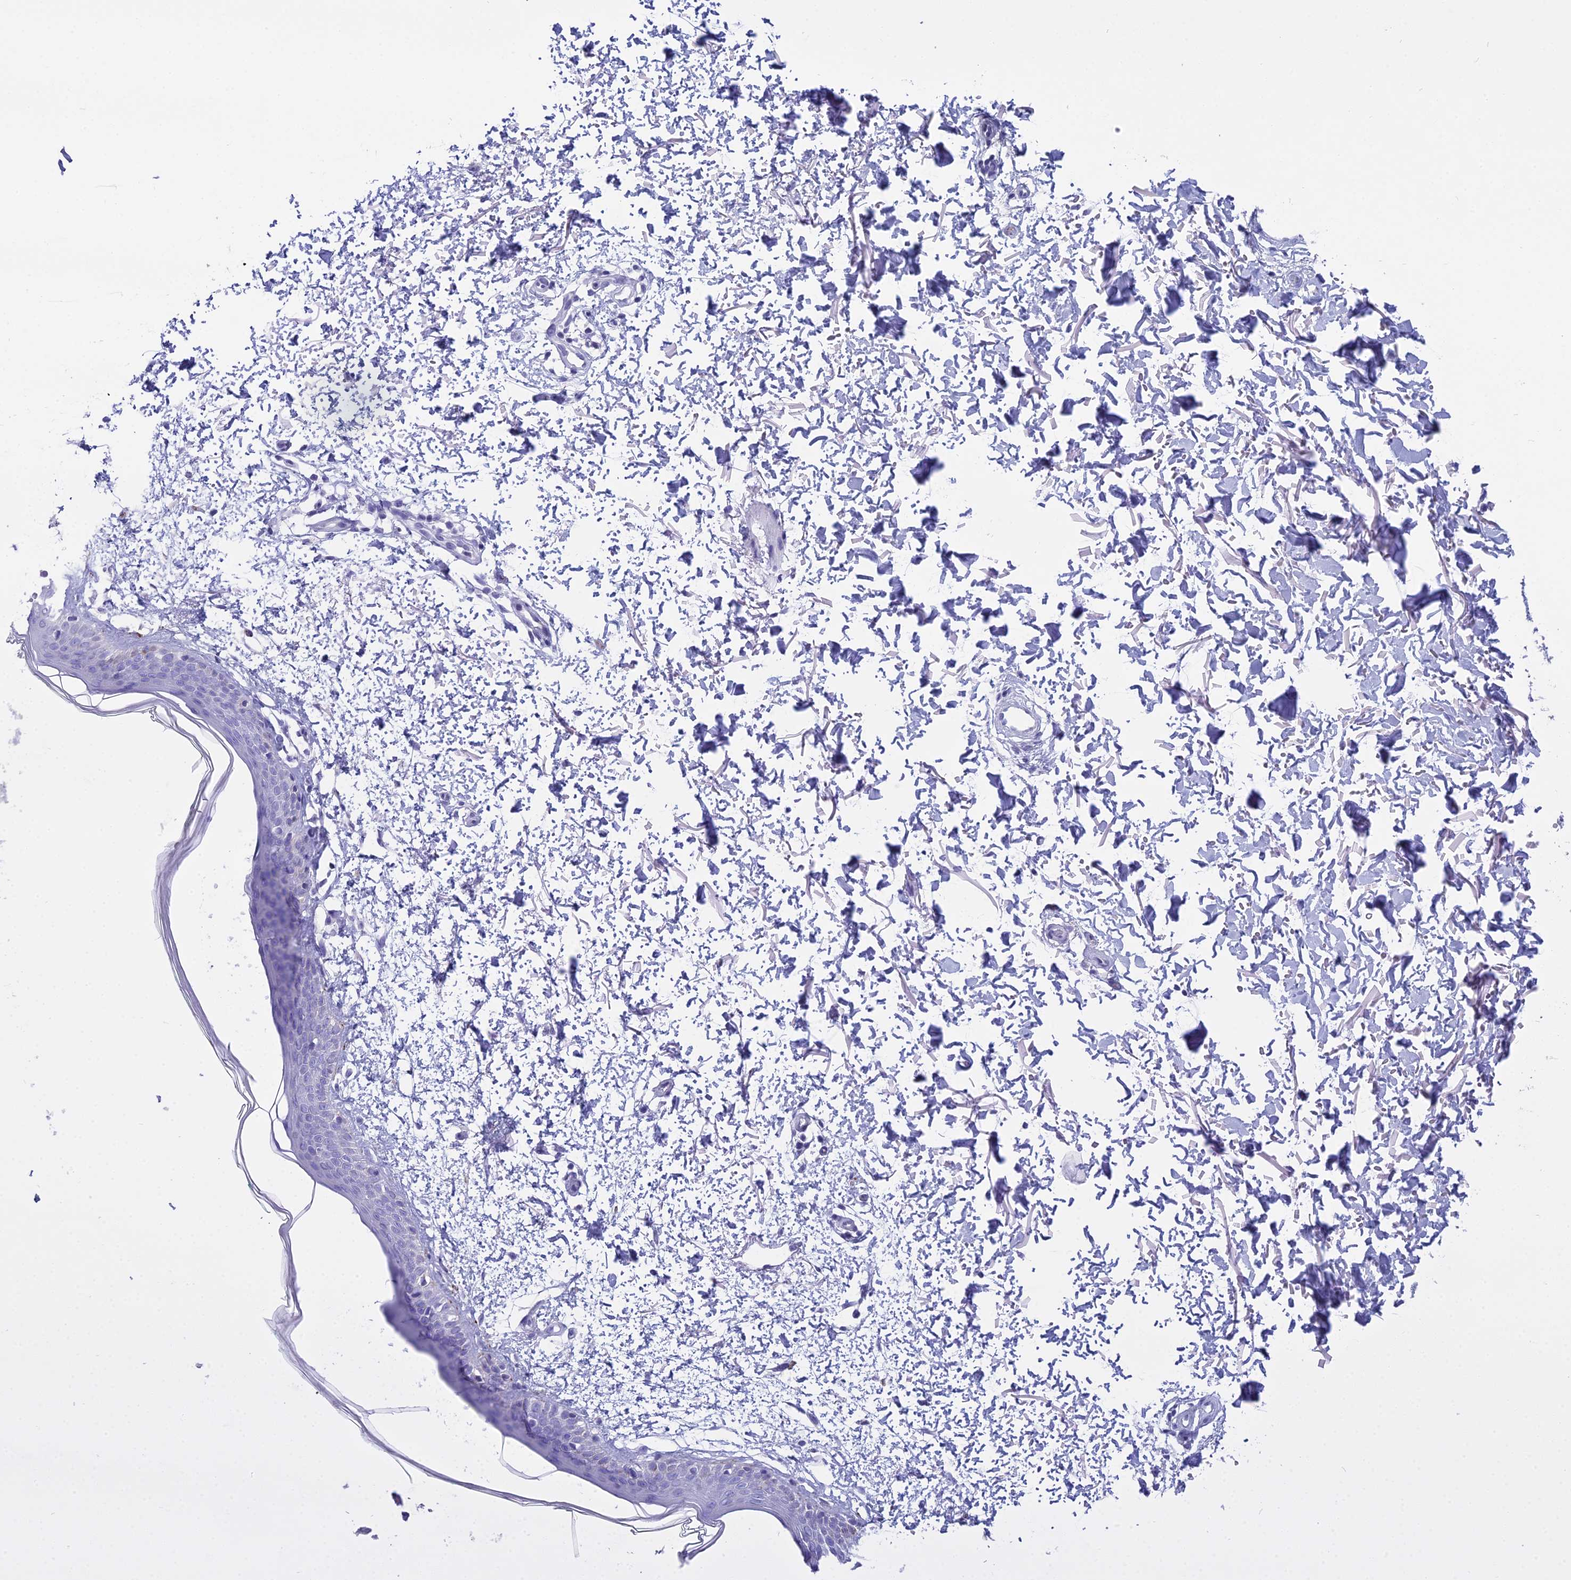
{"staining": {"intensity": "negative", "quantity": "none", "location": "none"}, "tissue": "skin", "cell_type": "Fibroblasts", "image_type": "normal", "snomed": [{"axis": "morphology", "description": "Normal tissue, NOS"}, {"axis": "topography", "description": "Skin"}], "caption": "This is an IHC histopathology image of normal skin. There is no positivity in fibroblasts.", "gene": "MAP6", "patient": {"sex": "male", "age": 66}}